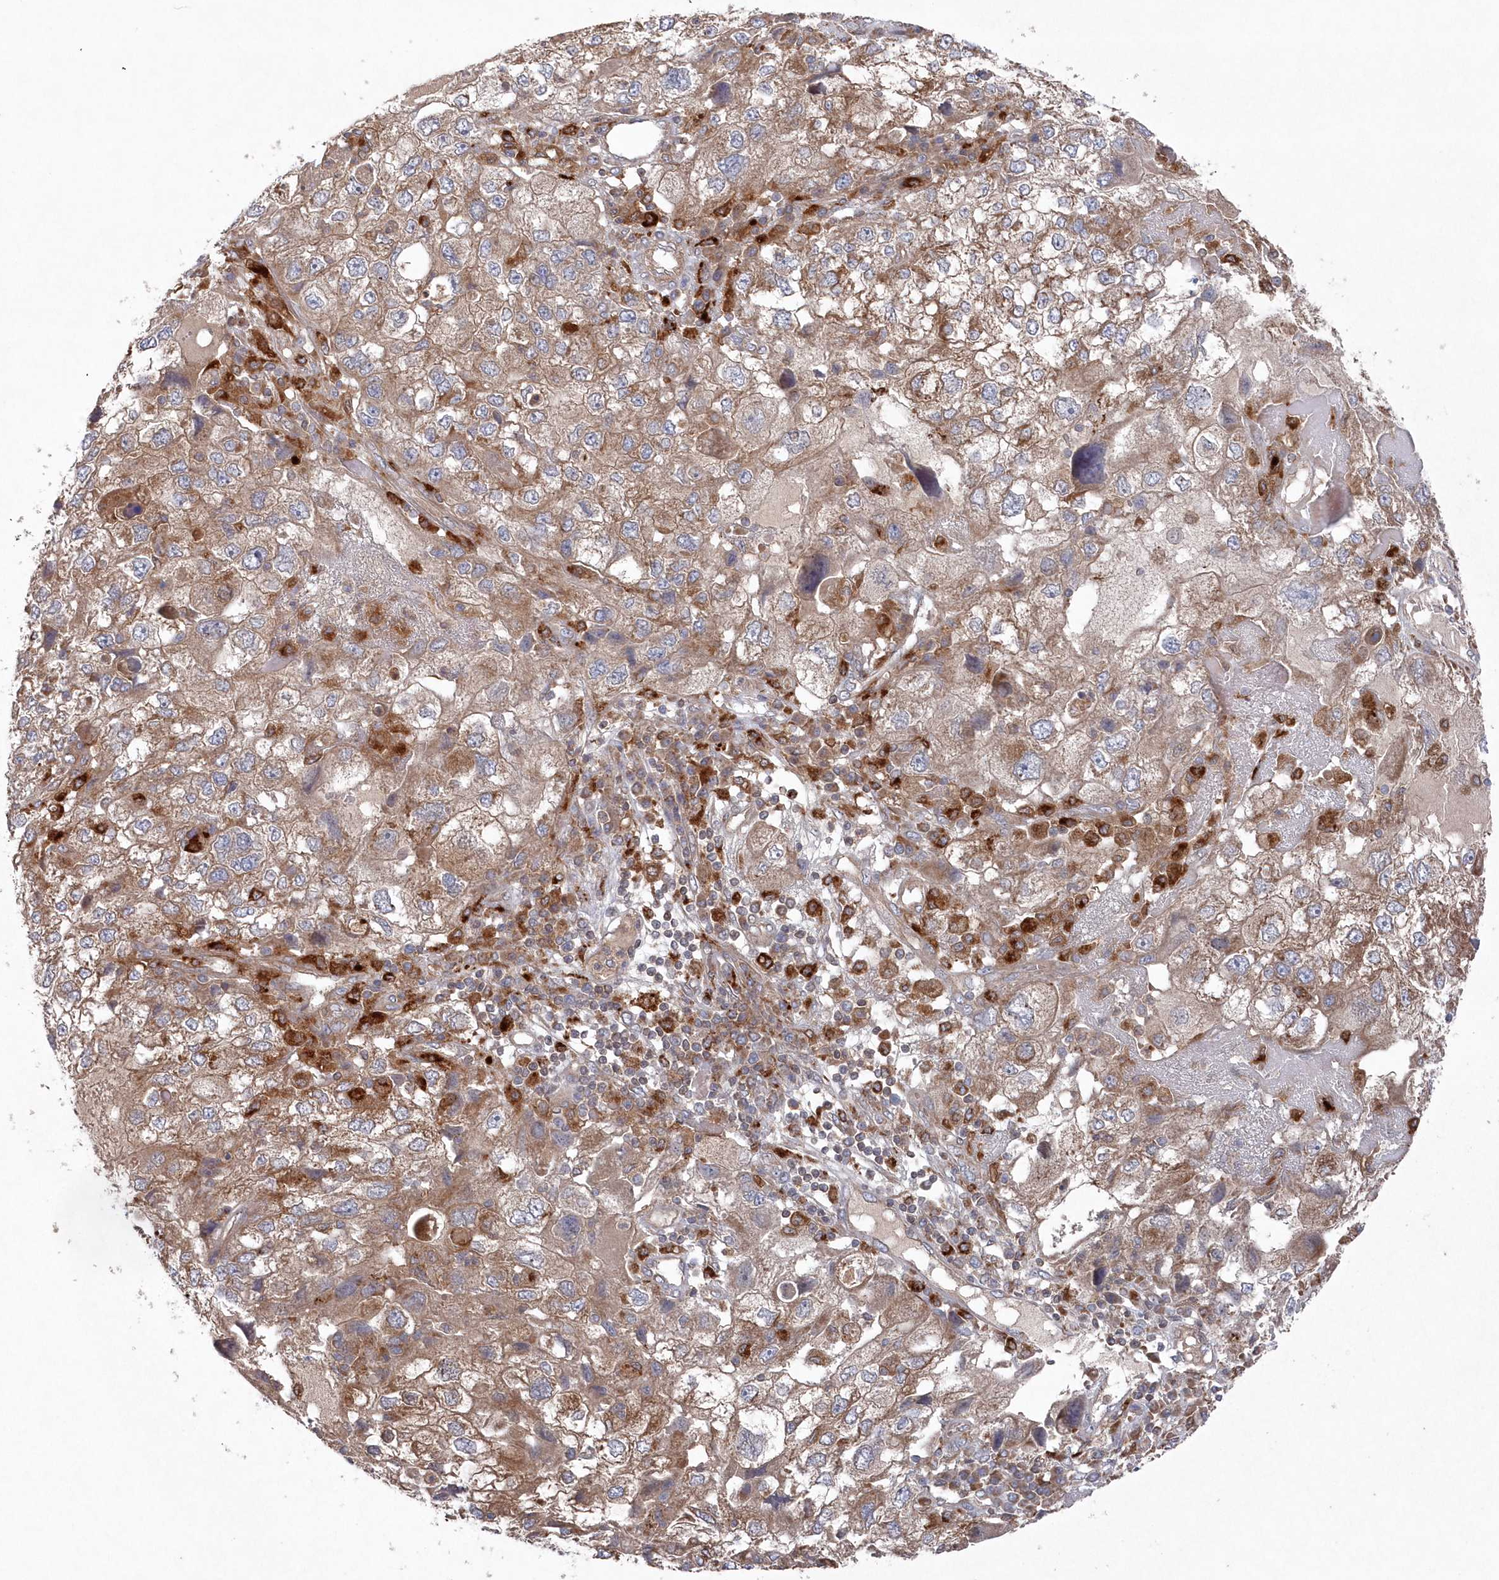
{"staining": {"intensity": "moderate", "quantity": ">75%", "location": "cytoplasmic/membranous"}, "tissue": "endometrial cancer", "cell_type": "Tumor cells", "image_type": "cancer", "snomed": [{"axis": "morphology", "description": "Adenocarcinoma, NOS"}, {"axis": "topography", "description": "Endometrium"}], "caption": "High-power microscopy captured an immunohistochemistry histopathology image of endometrial adenocarcinoma, revealing moderate cytoplasmic/membranous staining in about >75% of tumor cells.", "gene": "ASNSD1", "patient": {"sex": "female", "age": 49}}